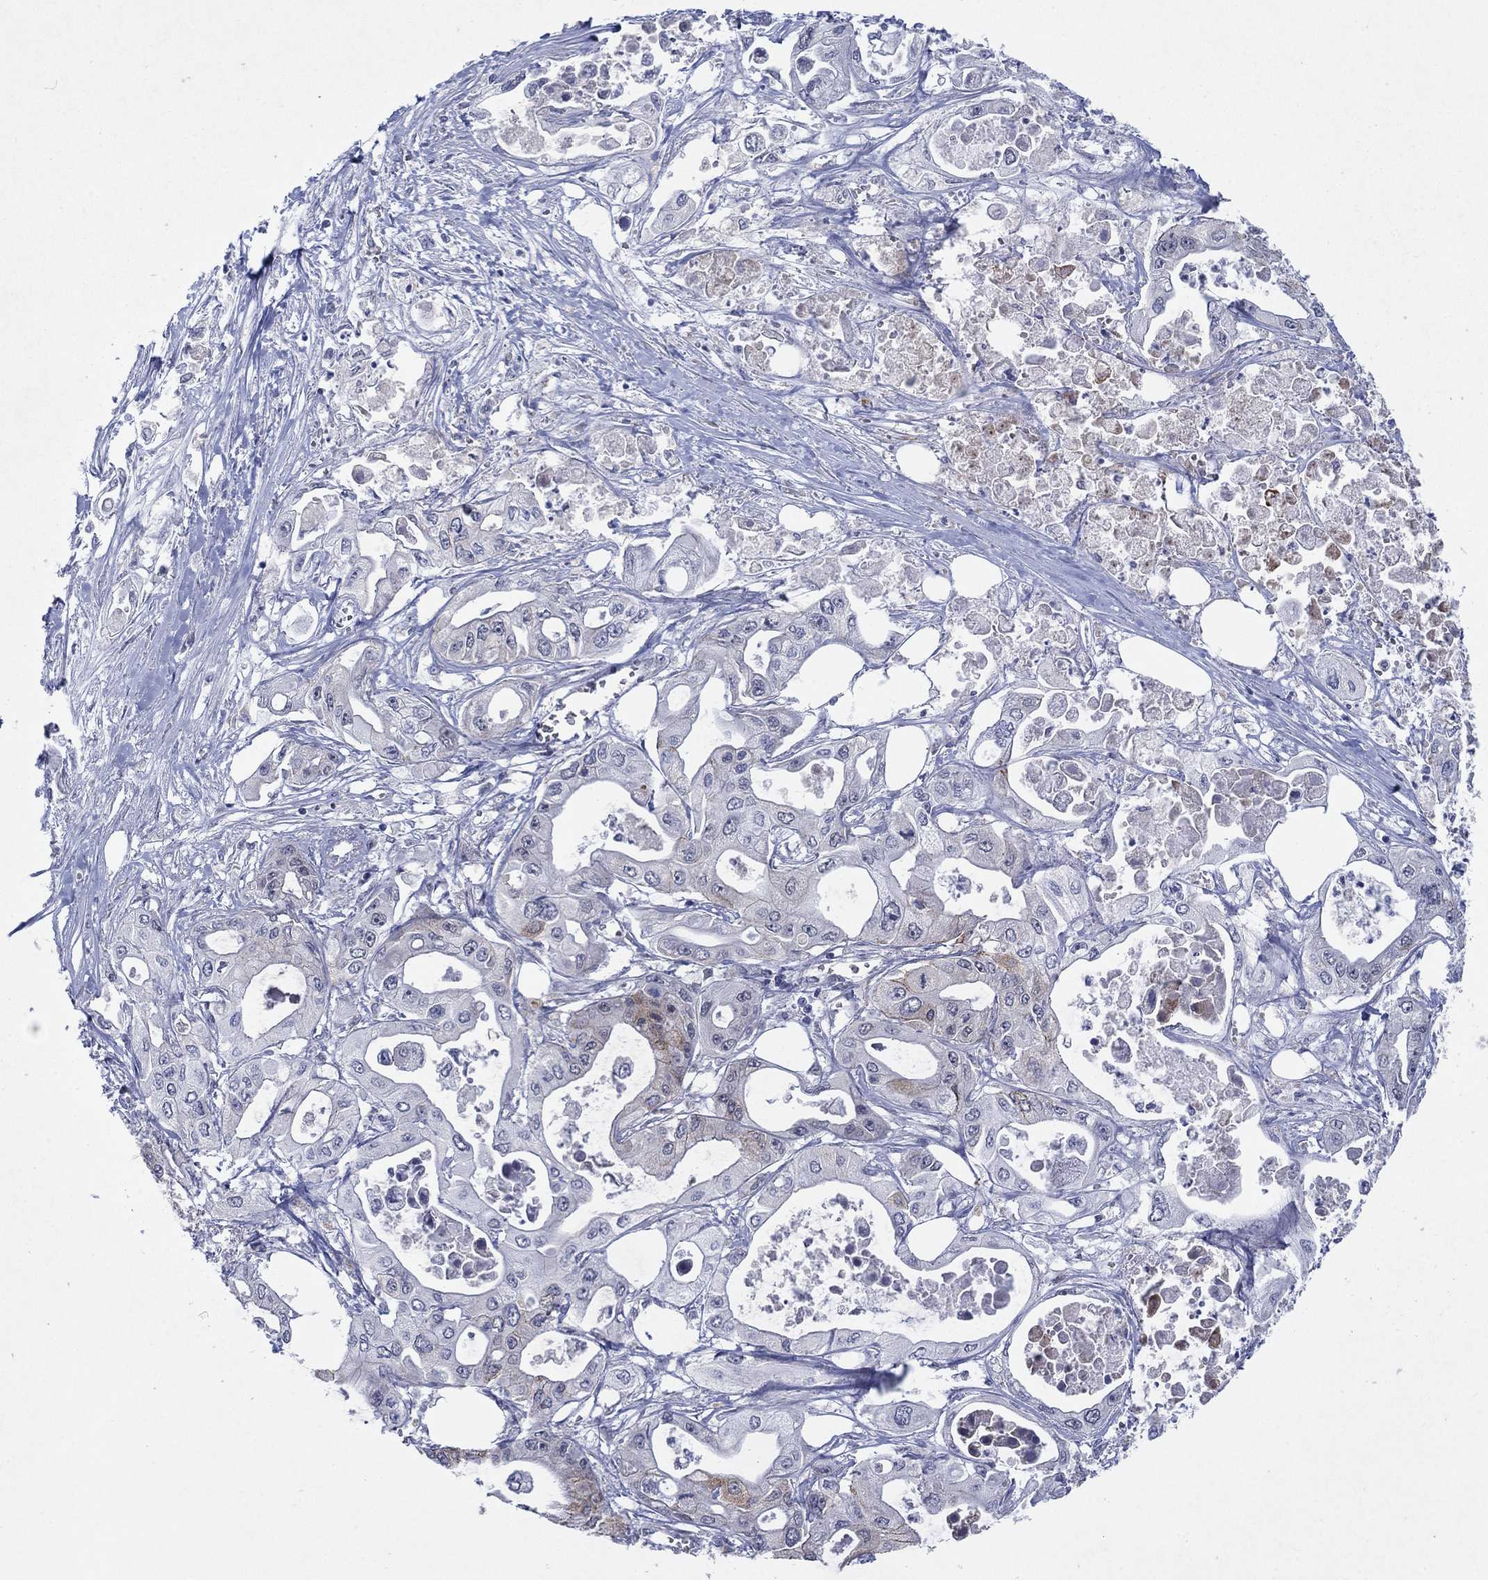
{"staining": {"intensity": "strong", "quantity": "<25%", "location": "cytoplasmic/membranous"}, "tissue": "pancreatic cancer", "cell_type": "Tumor cells", "image_type": "cancer", "snomed": [{"axis": "morphology", "description": "Adenocarcinoma, NOS"}, {"axis": "topography", "description": "Pancreas"}], "caption": "A brown stain shows strong cytoplasmic/membranous staining of a protein in human pancreatic cancer (adenocarcinoma) tumor cells.", "gene": "SDC1", "patient": {"sex": "male", "age": 70}}